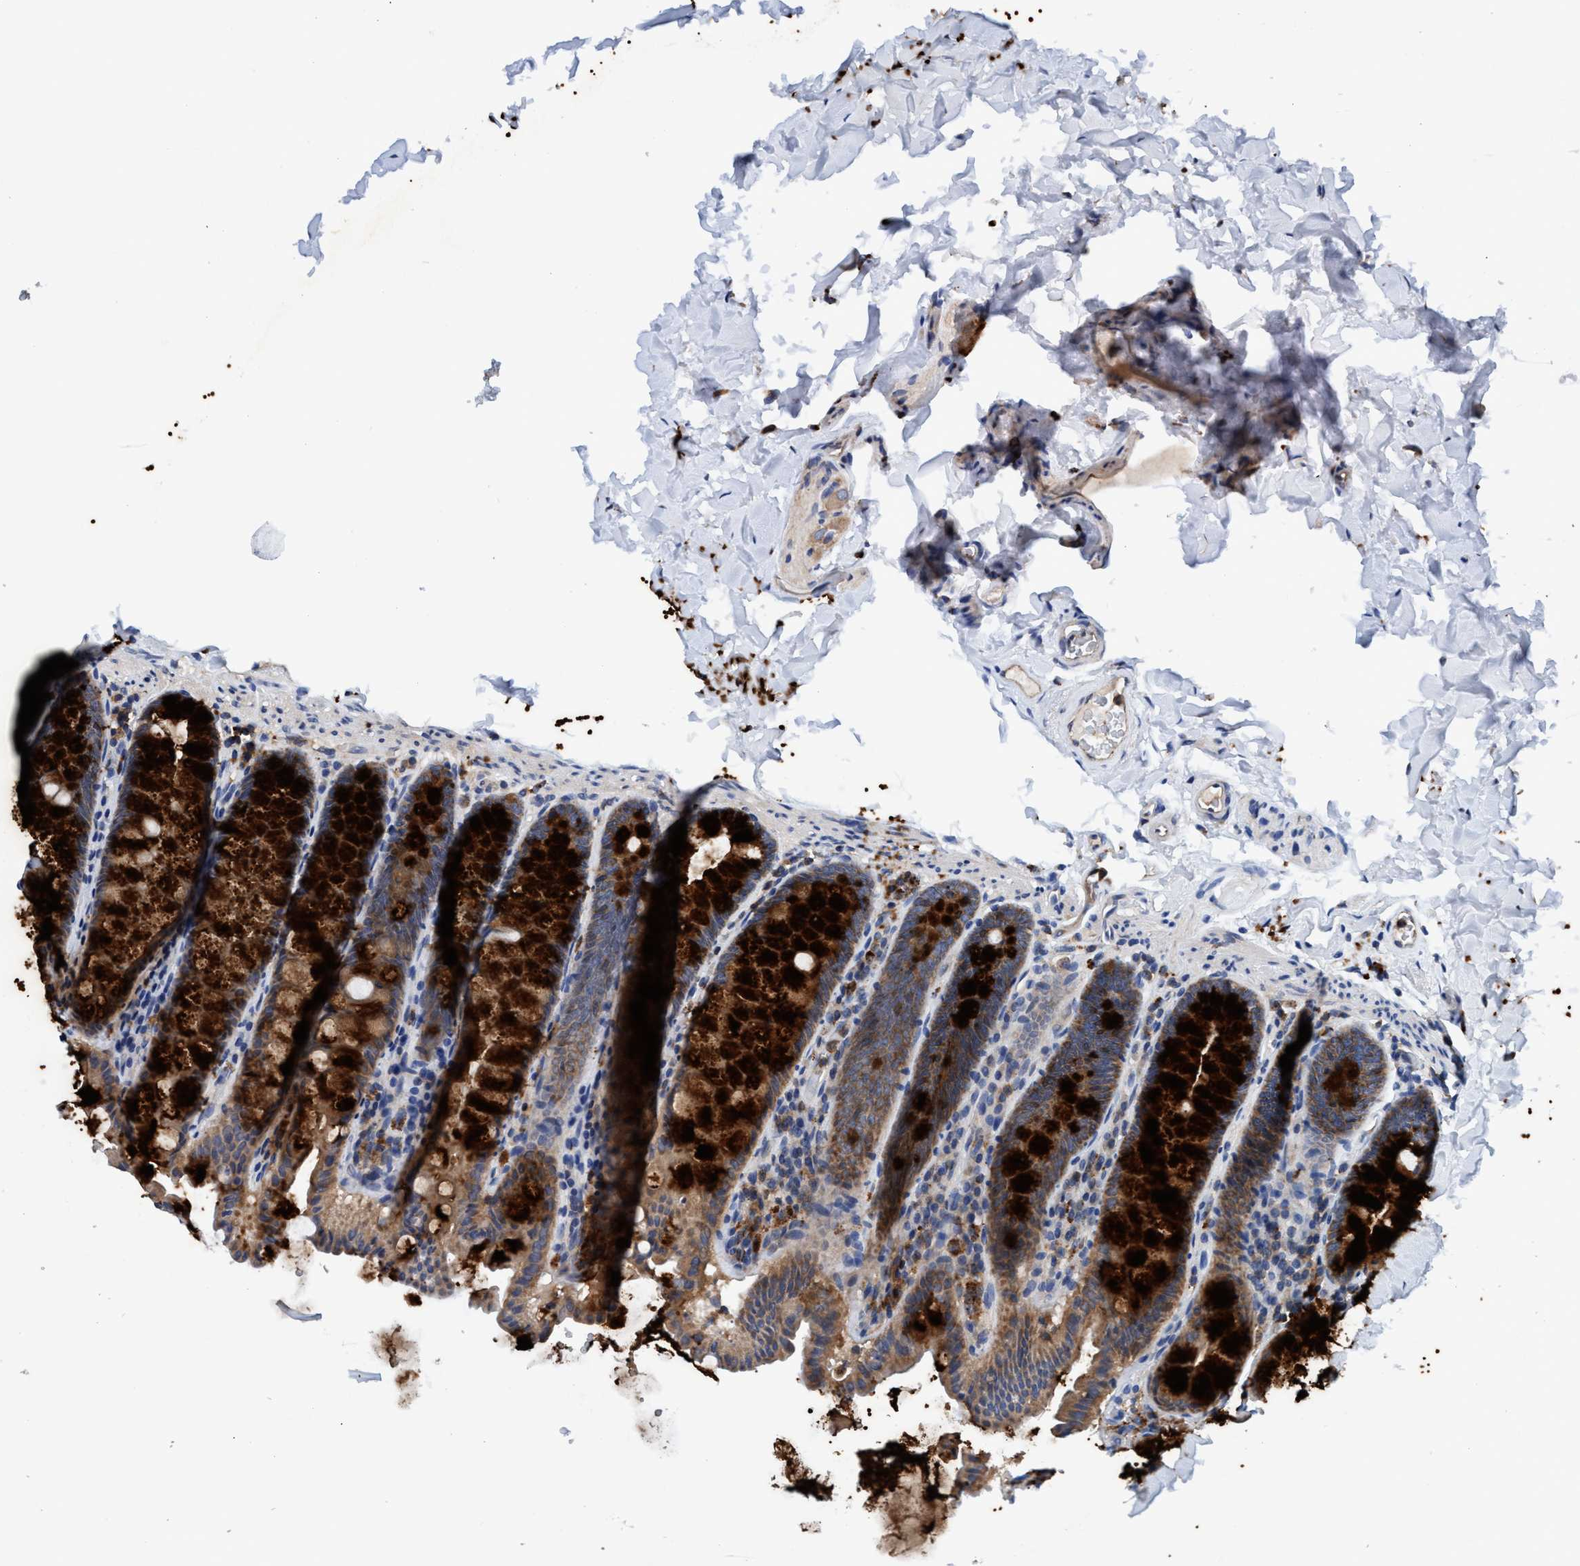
{"staining": {"intensity": "negative", "quantity": "none", "location": "none"}, "tissue": "colon", "cell_type": "Endothelial cells", "image_type": "normal", "snomed": [{"axis": "morphology", "description": "Normal tissue, NOS"}, {"axis": "topography", "description": "Colon"}], "caption": "Photomicrograph shows no significant protein expression in endothelial cells of benign colon.", "gene": "ENDOG", "patient": {"sex": "female", "age": 61}}